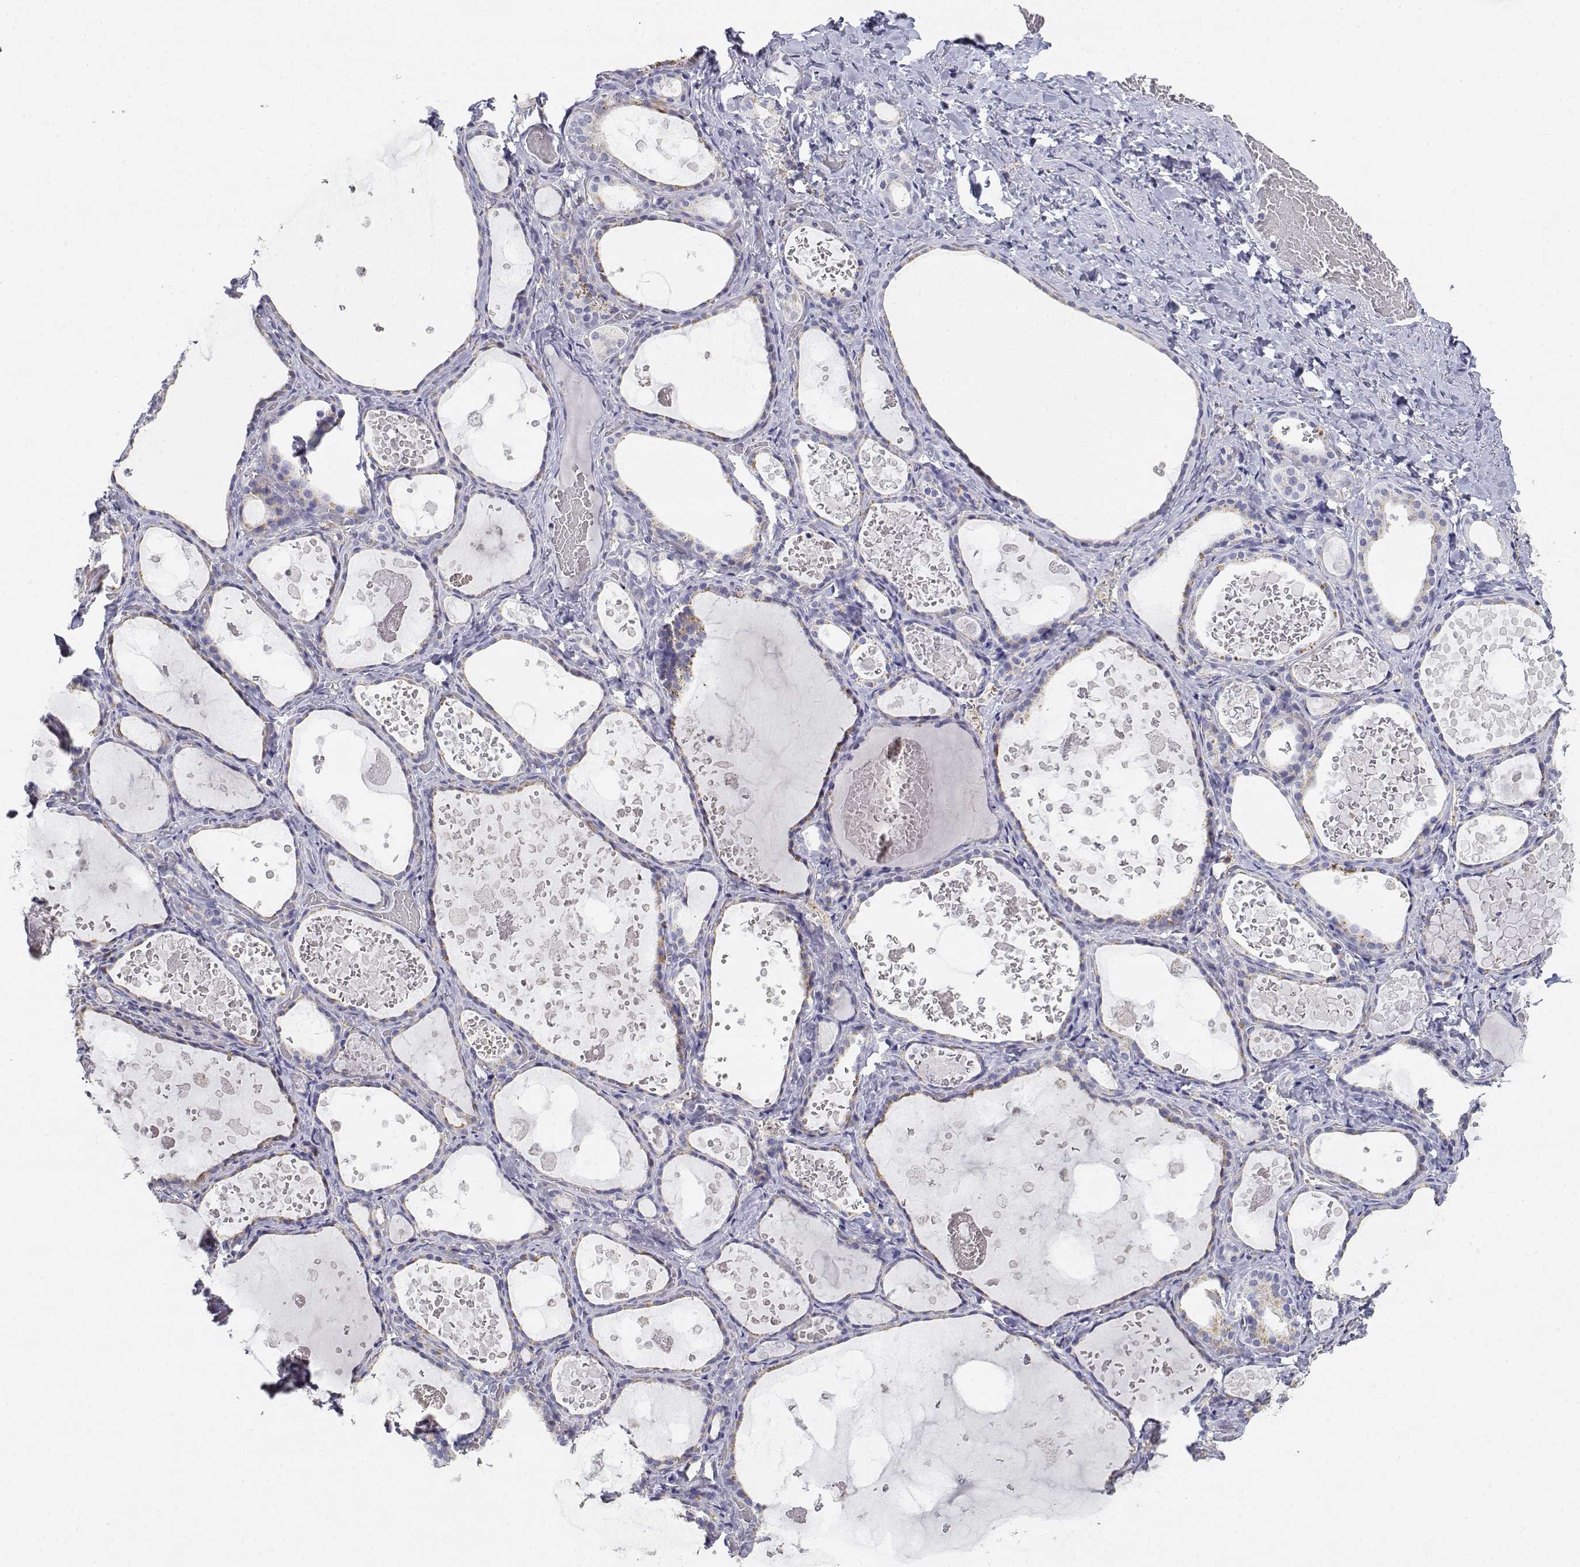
{"staining": {"intensity": "negative", "quantity": "none", "location": "none"}, "tissue": "thyroid gland", "cell_type": "Glandular cells", "image_type": "normal", "snomed": [{"axis": "morphology", "description": "Normal tissue, NOS"}, {"axis": "topography", "description": "Thyroid gland"}], "caption": "Immunohistochemistry (IHC) of unremarkable thyroid gland displays no staining in glandular cells.", "gene": "ADA", "patient": {"sex": "female", "age": 56}}